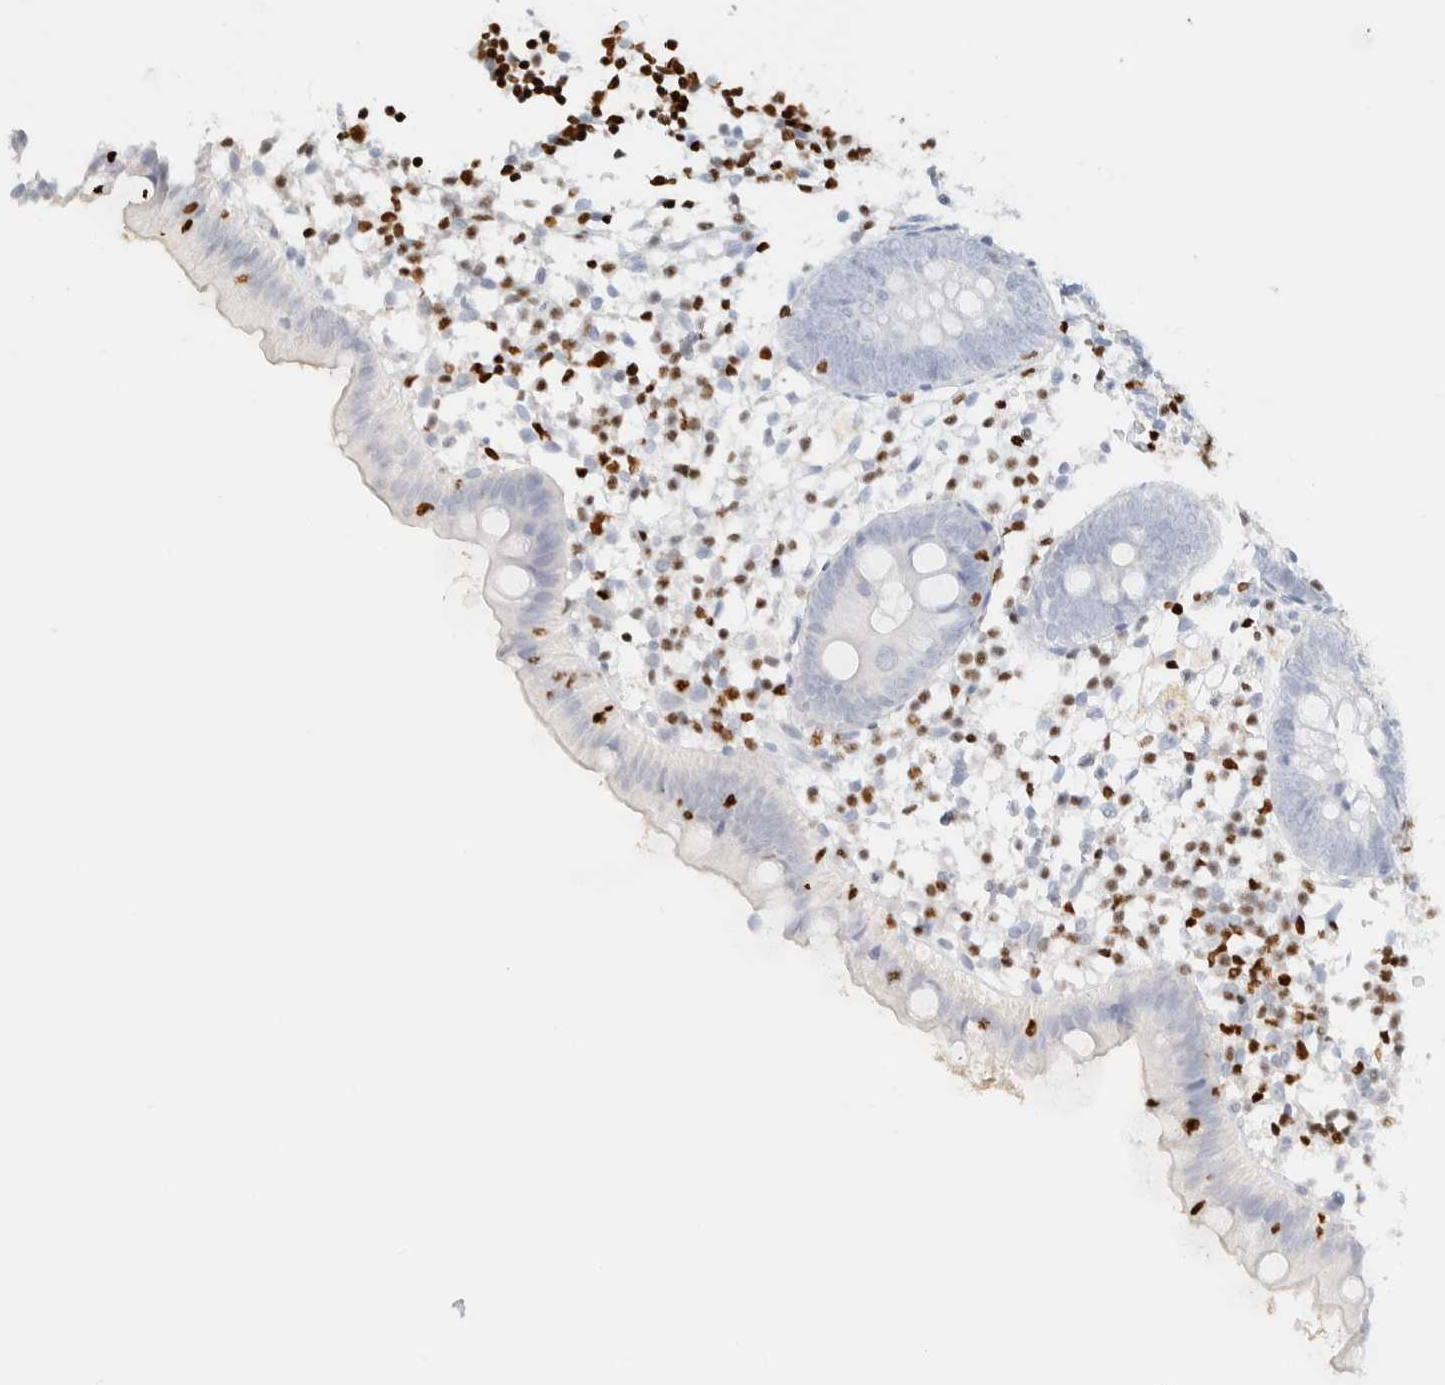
{"staining": {"intensity": "negative", "quantity": "none", "location": "none"}, "tissue": "appendix", "cell_type": "Glandular cells", "image_type": "normal", "snomed": [{"axis": "morphology", "description": "Normal tissue, NOS"}, {"axis": "topography", "description": "Appendix"}], "caption": "Appendix was stained to show a protein in brown. There is no significant positivity in glandular cells. (Stains: DAB immunohistochemistry (IHC) with hematoxylin counter stain, Microscopy: brightfield microscopy at high magnification).", "gene": "IKZF3", "patient": {"sex": "female", "age": 20}}